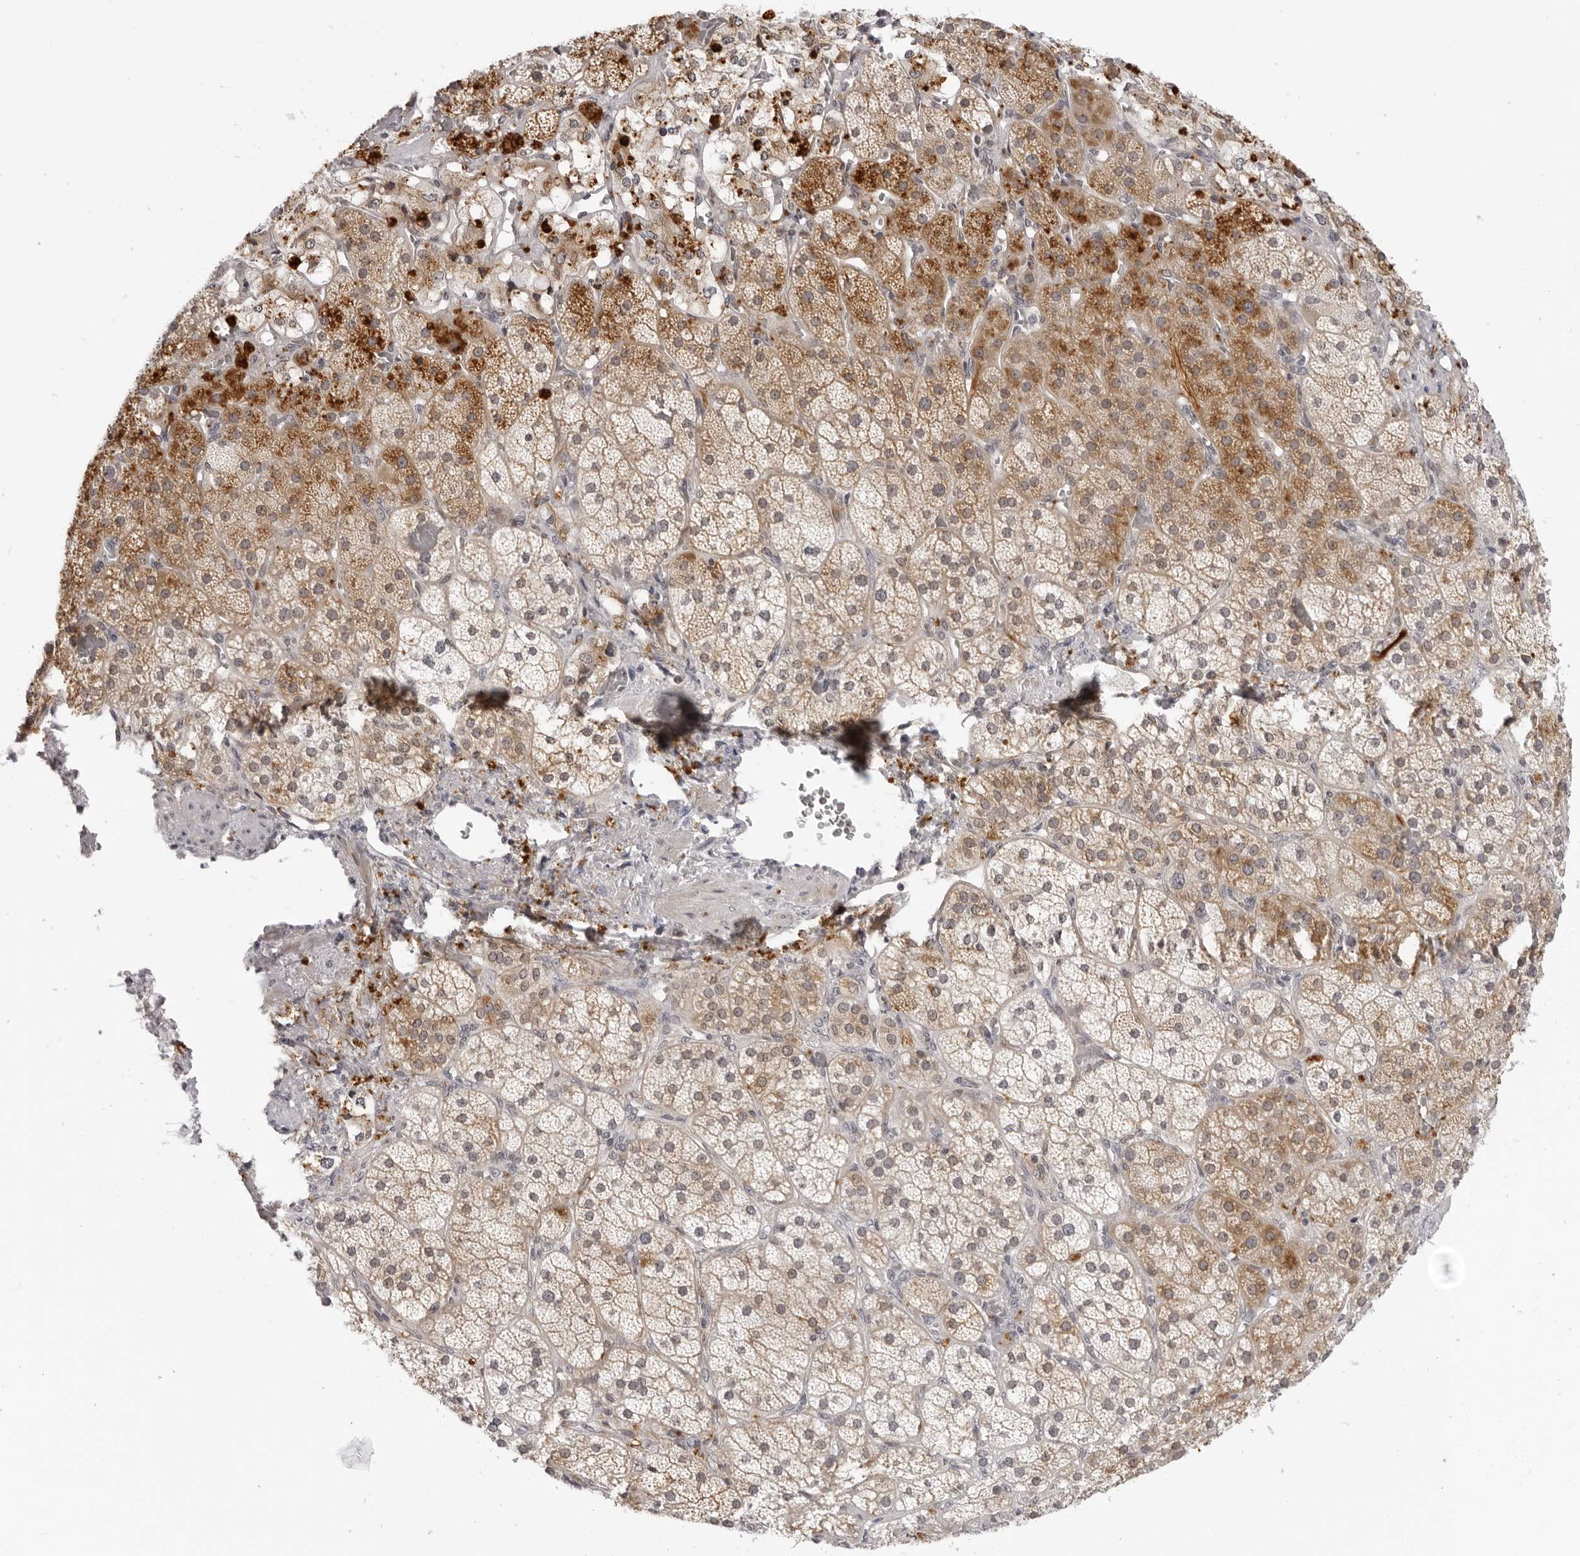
{"staining": {"intensity": "moderate", "quantity": ">75%", "location": "cytoplasmic/membranous"}, "tissue": "adrenal gland", "cell_type": "Glandular cells", "image_type": "normal", "snomed": [{"axis": "morphology", "description": "Normal tissue, NOS"}, {"axis": "topography", "description": "Adrenal gland"}], "caption": "Moderate cytoplasmic/membranous expression for a protein is identified in approximately >75% of glandular cells of normal adrenal gland using immunohistochemistry.", "gene": "SUGCT", "patient": {"sex": "male", "age": 57}}